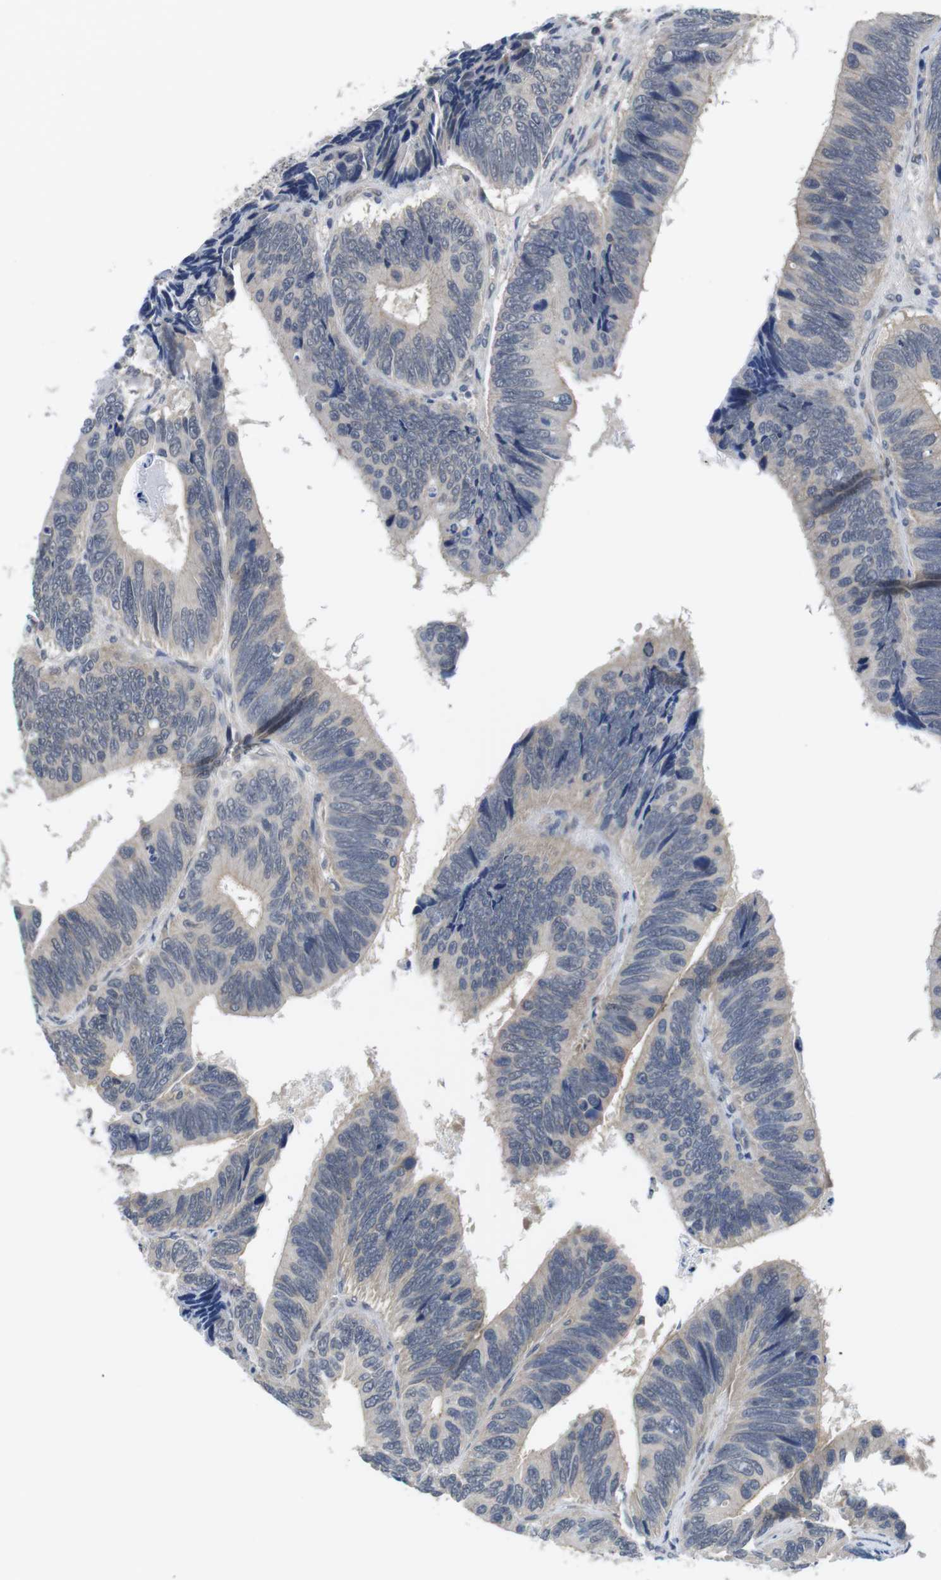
{"staining": {"intensity": "weak", "quantity": "<25%", "location": "cytoplasmic/membranous"}, "tissue": "colorectal cancer", "cell_type": "Tumor cells", "image_type": "cancer", "snomed": [{"axis": "morphology", "description": "Adenocarcinoma, NOS"}, {"axis": "topography", "description": "Colon"}], "caption": "There is no significant staining in tumor cells of adenocarcinoma (colorectal). (Immunohistochemistry (ihc), brightfield microscopy, high magnification).", "gene": "FADD", "patient": {"sex": "male", "age": 72}}